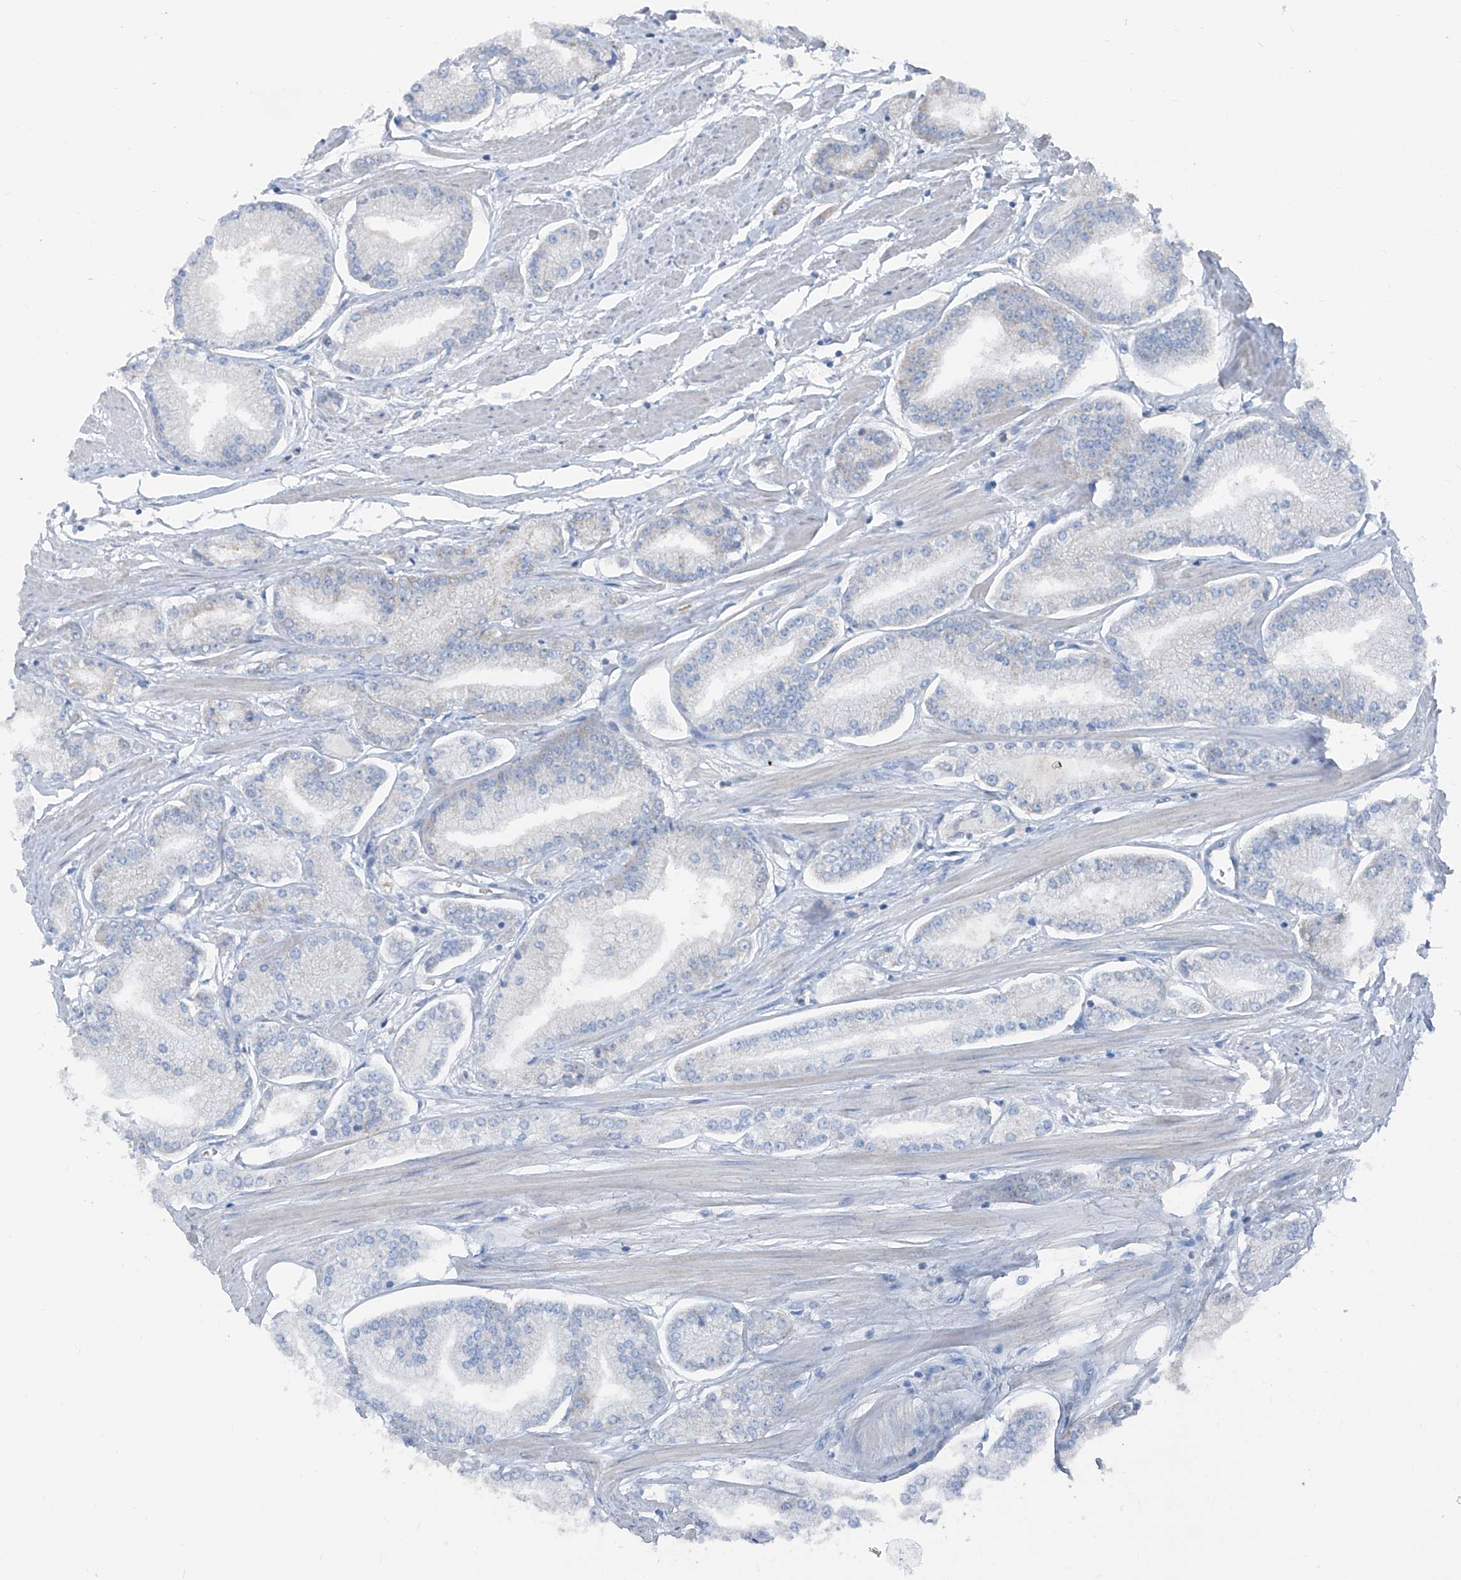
{"staining": {"intensity": "negative", "quantity": "none", "location": "none"}, "tissue": "prostate cancer", "cell_type": "Tumor cells", "image_type": "cancer", "snomed": [{"axis": "morphology", "description": "Adenocarcinoma, Low grade"}, {"axis": "topography", "description": "Prostate"}], "caption": "Micrograph shows no protein staining in tumor cells of prostate cancer tissue.", "gene": "GPAT3", "patient": {"sex": "male", "age": 52}}